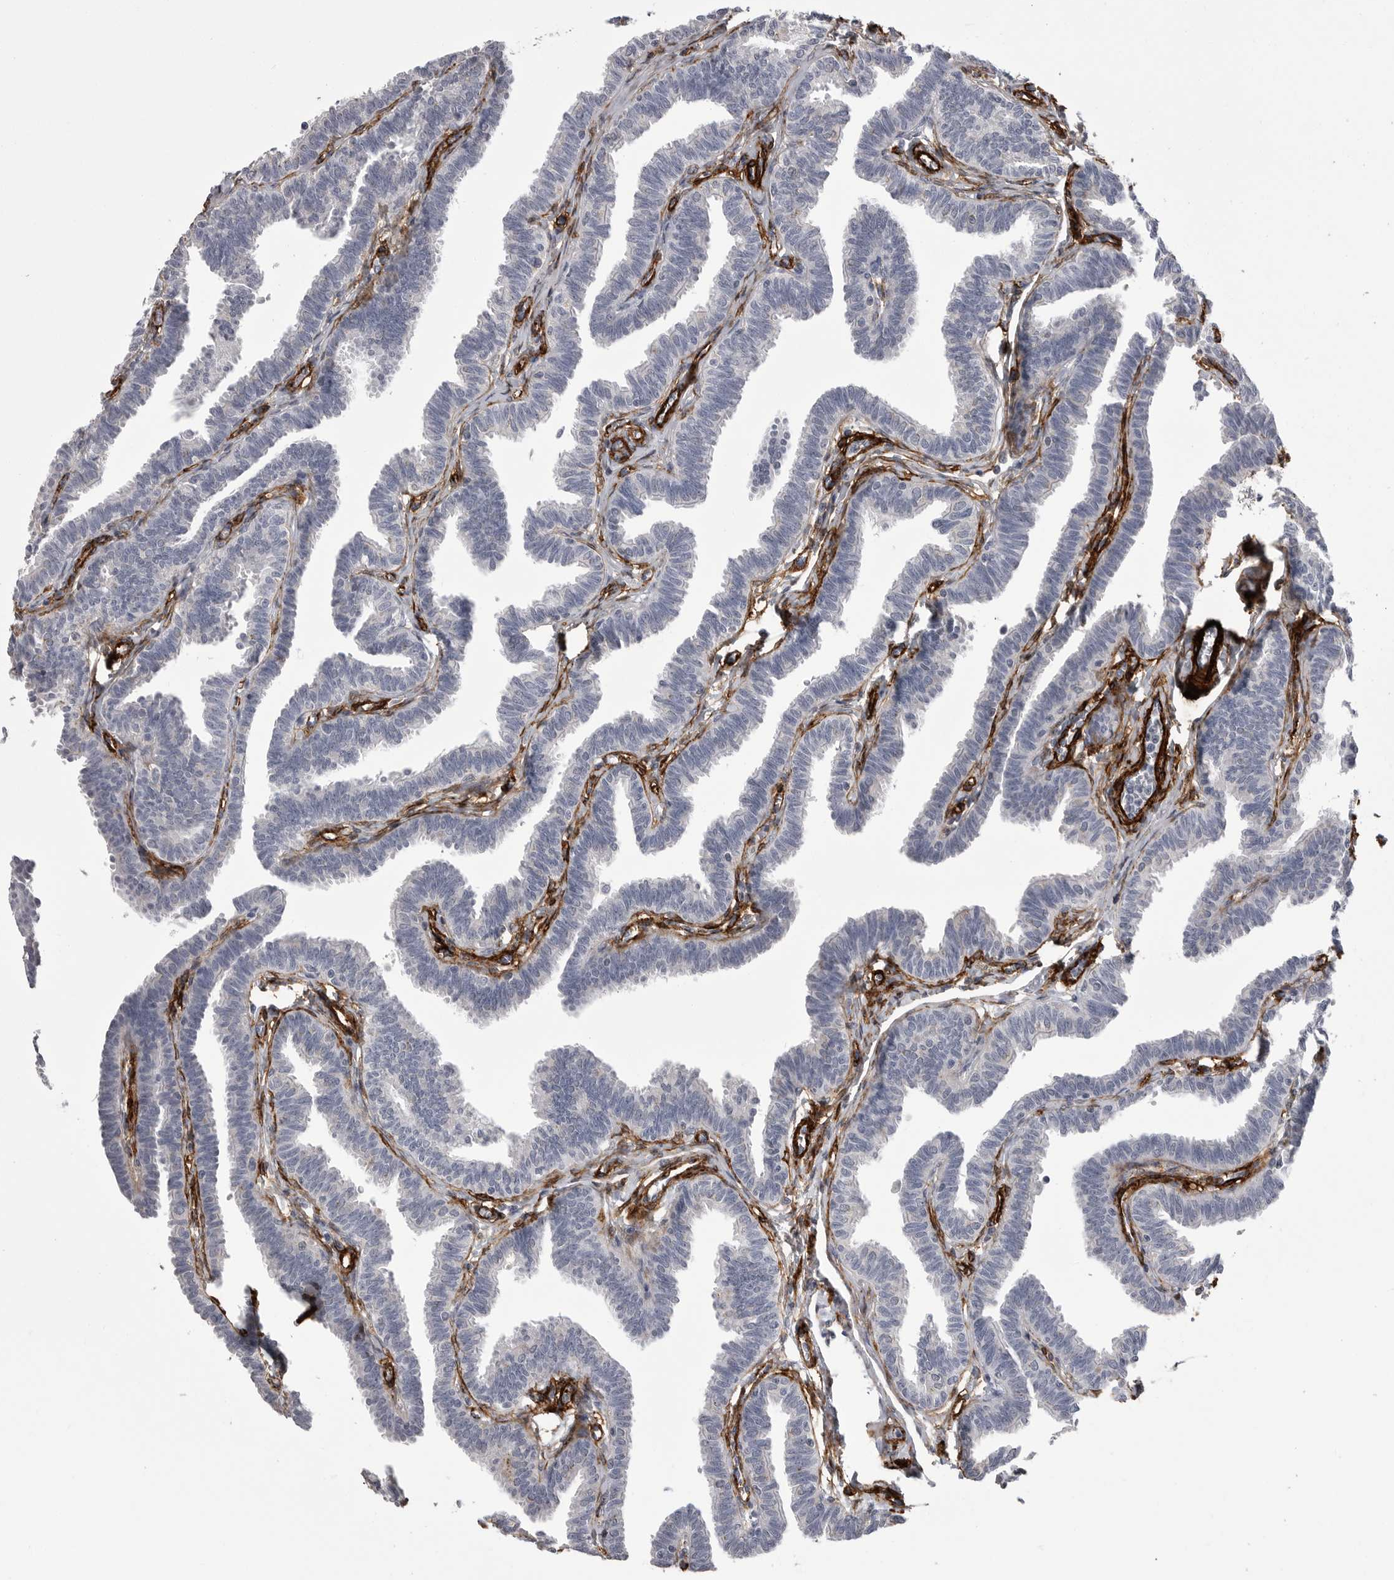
{"staining": {"intensity": "negative", "quantity": "none", "location": "none"}, "tissue": "fallopian tube", "cell_type": "Glandular cells", "image_type": "normal", "snomed": [{"axis": "morphology", "description": "Normal tissue, NOS"}, {"axis": "topography", "description": "Fallopian tube"}, {"axis": "topography", "description": "Ovary"}], "caption": "Immunohistochemistry (IHC) histopathology image of normal human fallopian tube stained for a protein (brown), which demonstrates no expression in glandular cells. (Immunohistochemistry, brightfield microscopy, high magnification).", "gene": "AOC3", "patient": {"sex": "female", "age": 23}}